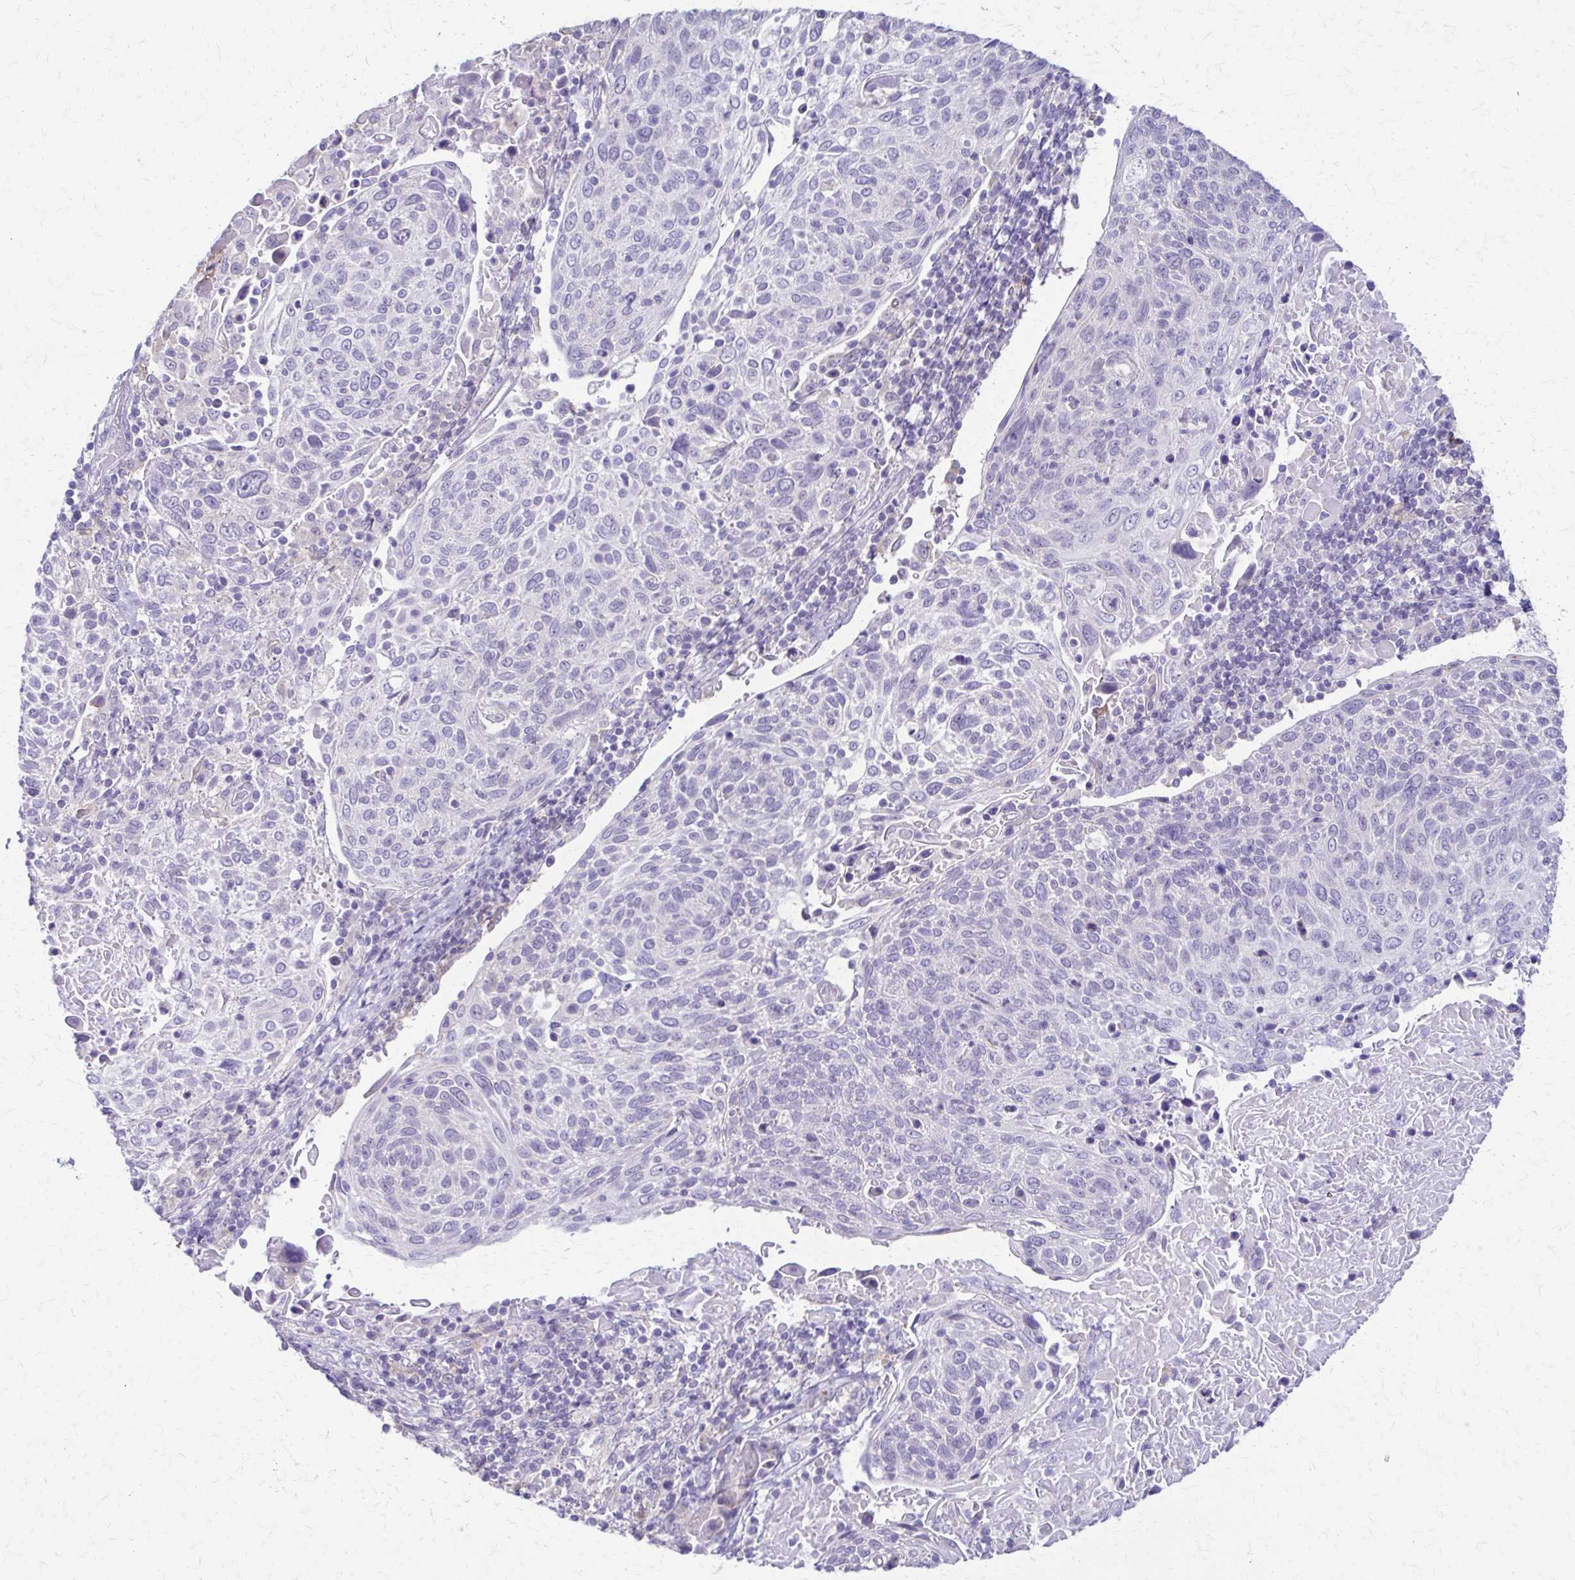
{"staining": {"intensity": "negative", "quantity": "none", "location": "none"}, "tissue": "cervical cancer", "cell_type": "Tumor cells", "image_type": "cancer", "snomed": [{"axis": "morphology", "description": "Squamous cell carcinoma, NOS"}, {"axis": "topography", "description": "Cervix"}], "caption": "Human cervical cancer (squamous cell carcinoma) stained for a protein using immunohistochemistry (IHC) reveals no positivity in tumor cells.", "gene": "RHOBTB2", "patient": {"sex": "female", "age": 61}}